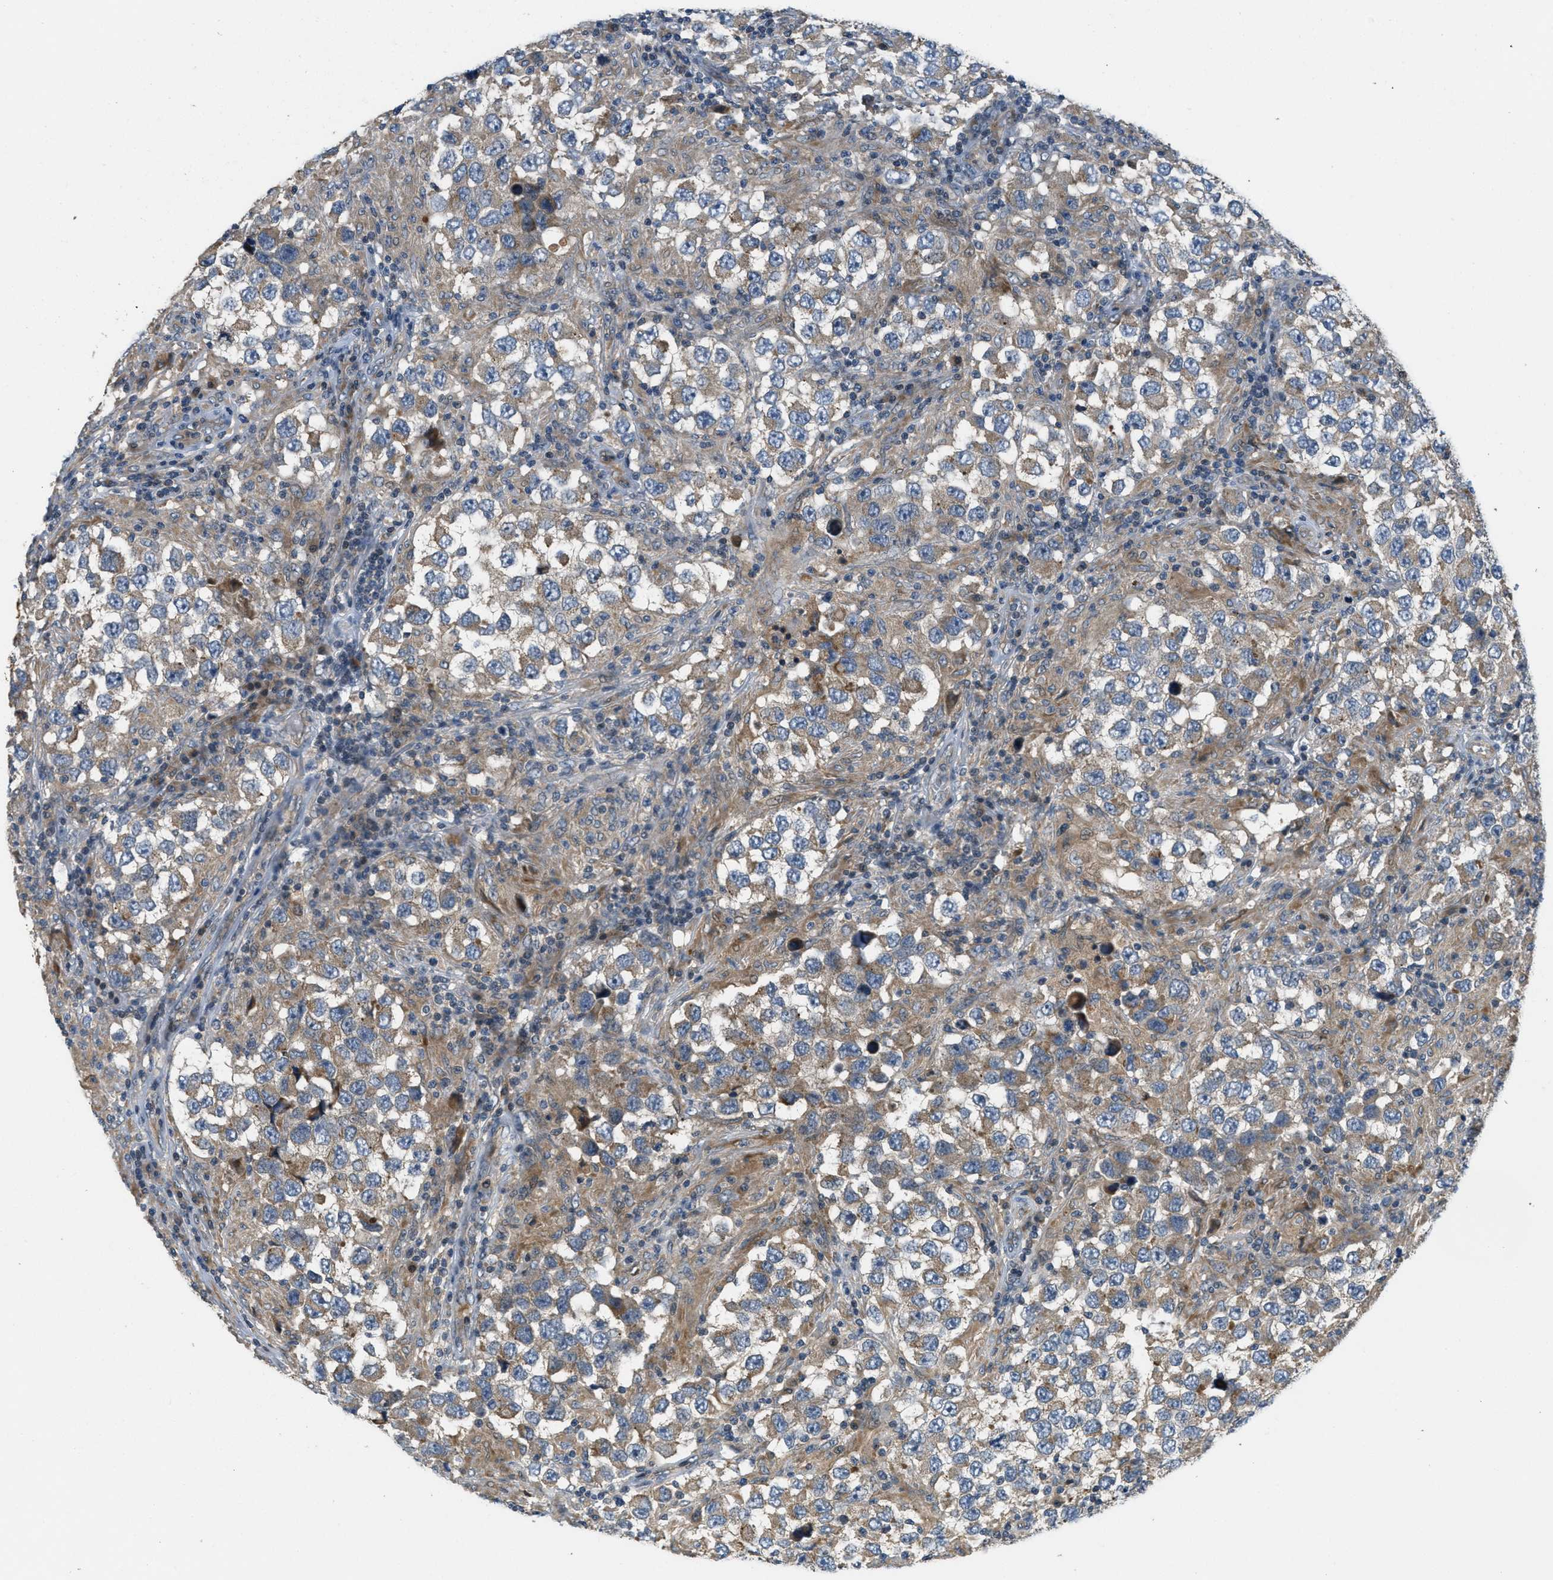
{"staining": {"intensity": "moderate", "quantity": ">75%", "location": "cytoplasmic/membranous"}, "tissue": "testis cancer", "cell_type": "Tumor cells", "image_type": "cancer", "snomed": [{"axis": "morphology", "description": "Carcinoma, Embryonal, NOS"}, {"axis": "topography", "description": "Testis"}], "caption": "This histopathology image demonstrates immunohistochemistry (IHC) staining of testis cancer, with medium moderate cytoplasmic/membranous staining in about >75% of tumor cells.", "gene": "ADCY6", "patient": {"sex": "male", "age": 21}}